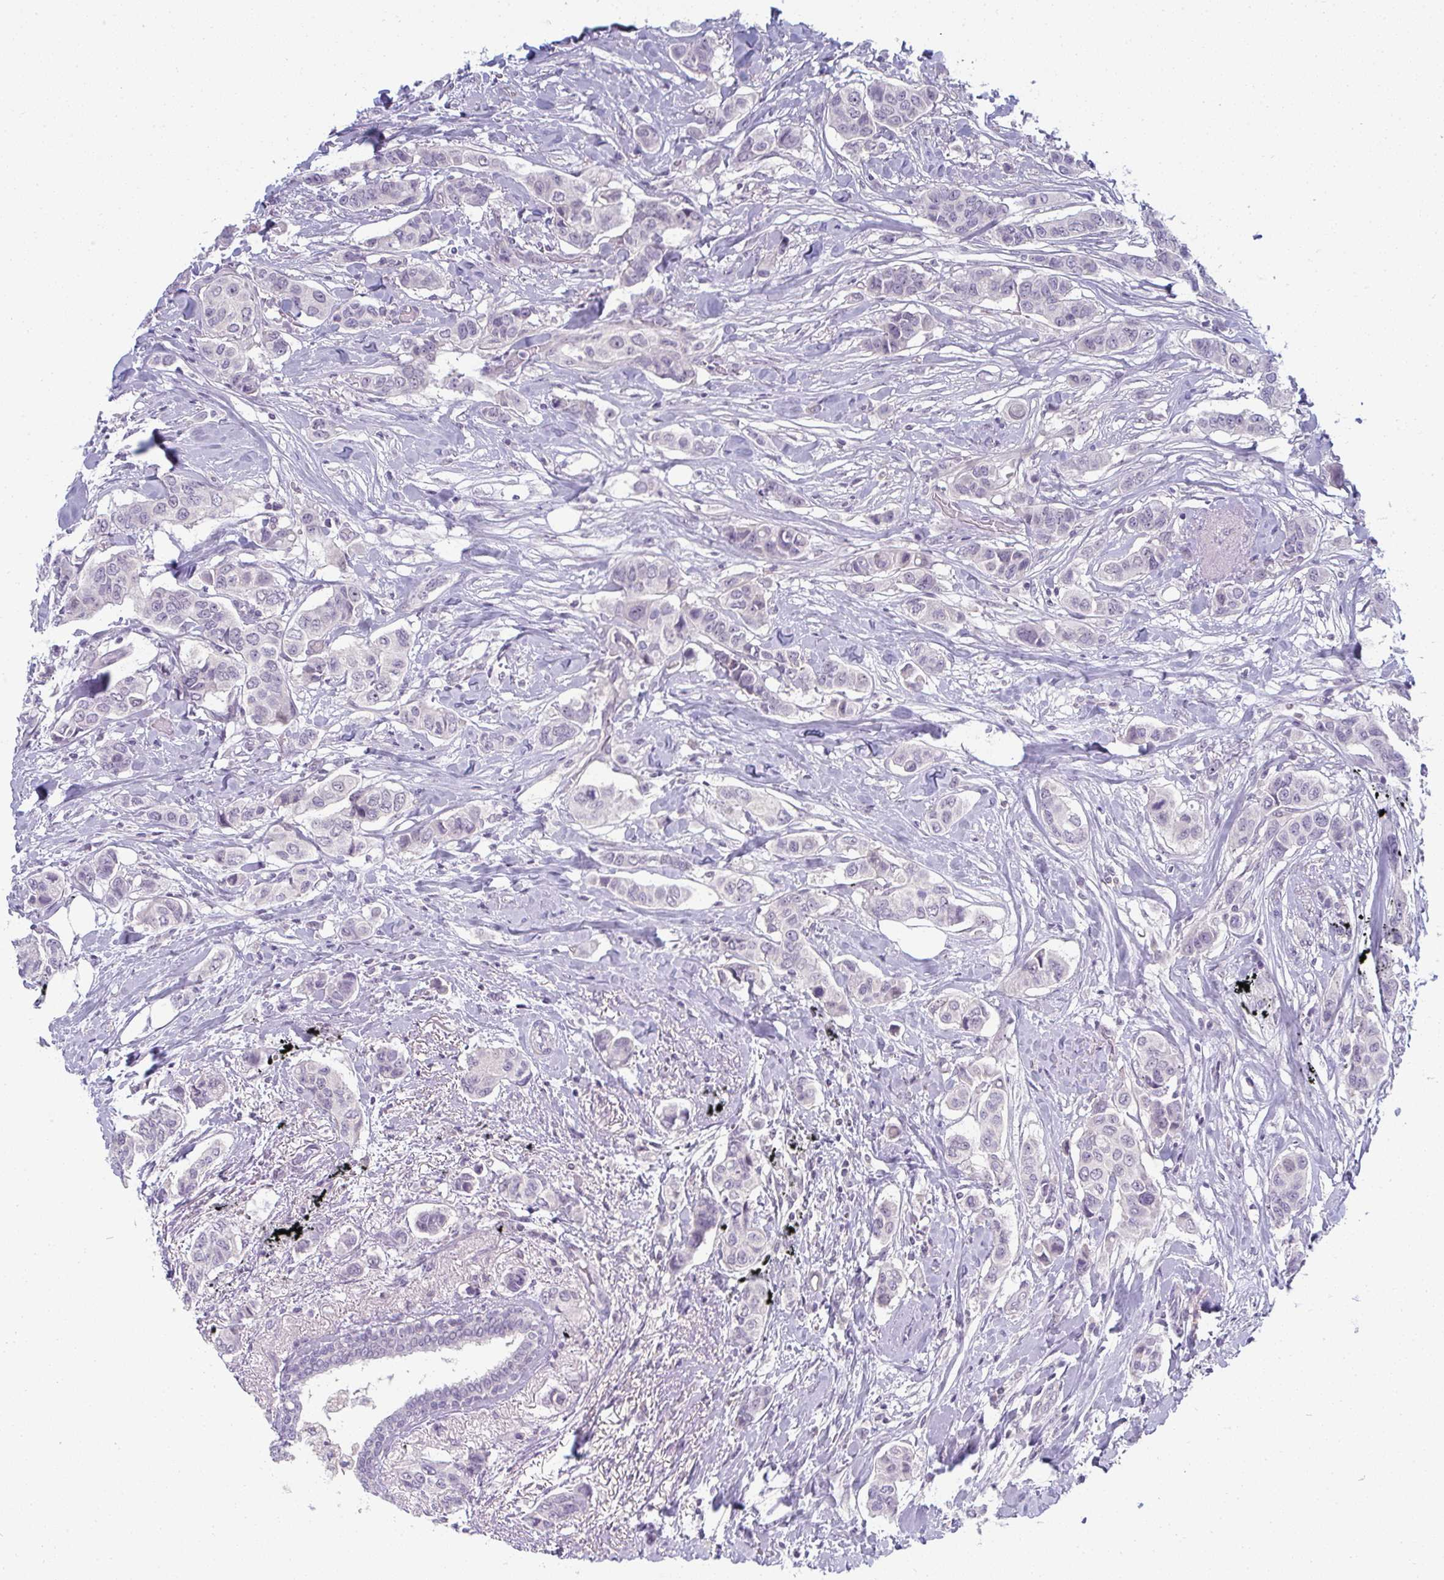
{"staining": {"intensity": "negative", "quantity": "none", "location": "none"}, "tissue": "breast cancer", "cell_type": "Tumor cells", "image_type": "cancer", "snomed": [{"axis": "morphology", "description": "Lobular carcinoma"}, {"axis": "topography", "description": "Breast"}], "caption": "DAB immunohistochemical staining of breast cancer displays no significant positivity in tumor cells.", "gene": "PPFIA4", "patient": {"sex": "female", "age": 51}}